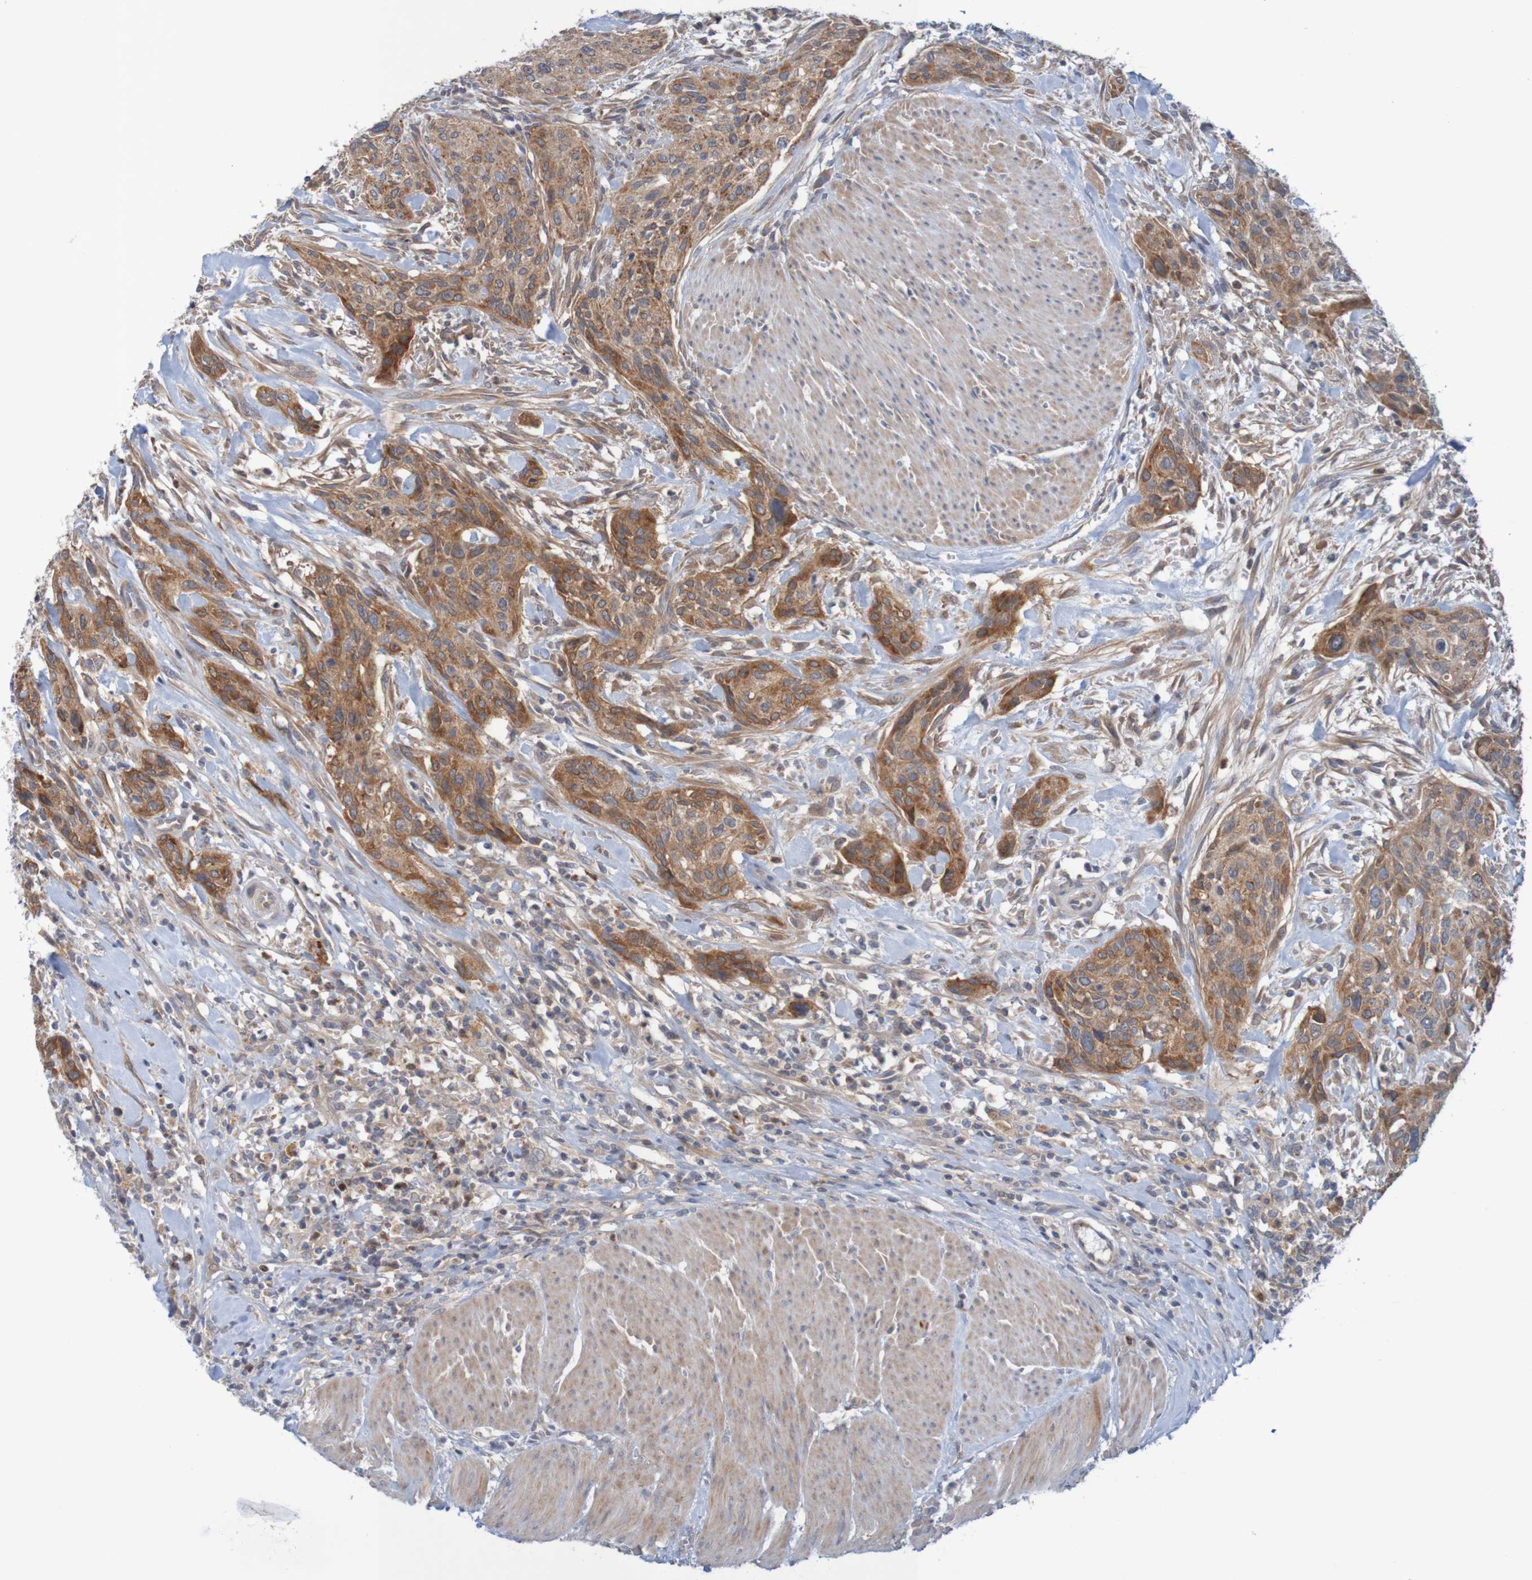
{"staining": {"intensity": "moderate", "quantity": ">75%", "location": "cytoplasmic/membranous"}, "tissue": "urothelial cancer", "cell_type": "Tumor cells", "image_type": "cancer", "snomed": [{"axis": "morphology", "description": "Urothelial carcinoma, High grade"}, {"axis": "topography", "description": "Urinary bladder"}], "caption": "Brown immunohistochemical staining in human urothelial carcinoma (high-grade) exhibits moderate cytoplasmic/membranous expression in approximately >75% of tumor cells.", "gene": "NAV2", "patient": {"sex": "male", "age": 35}}